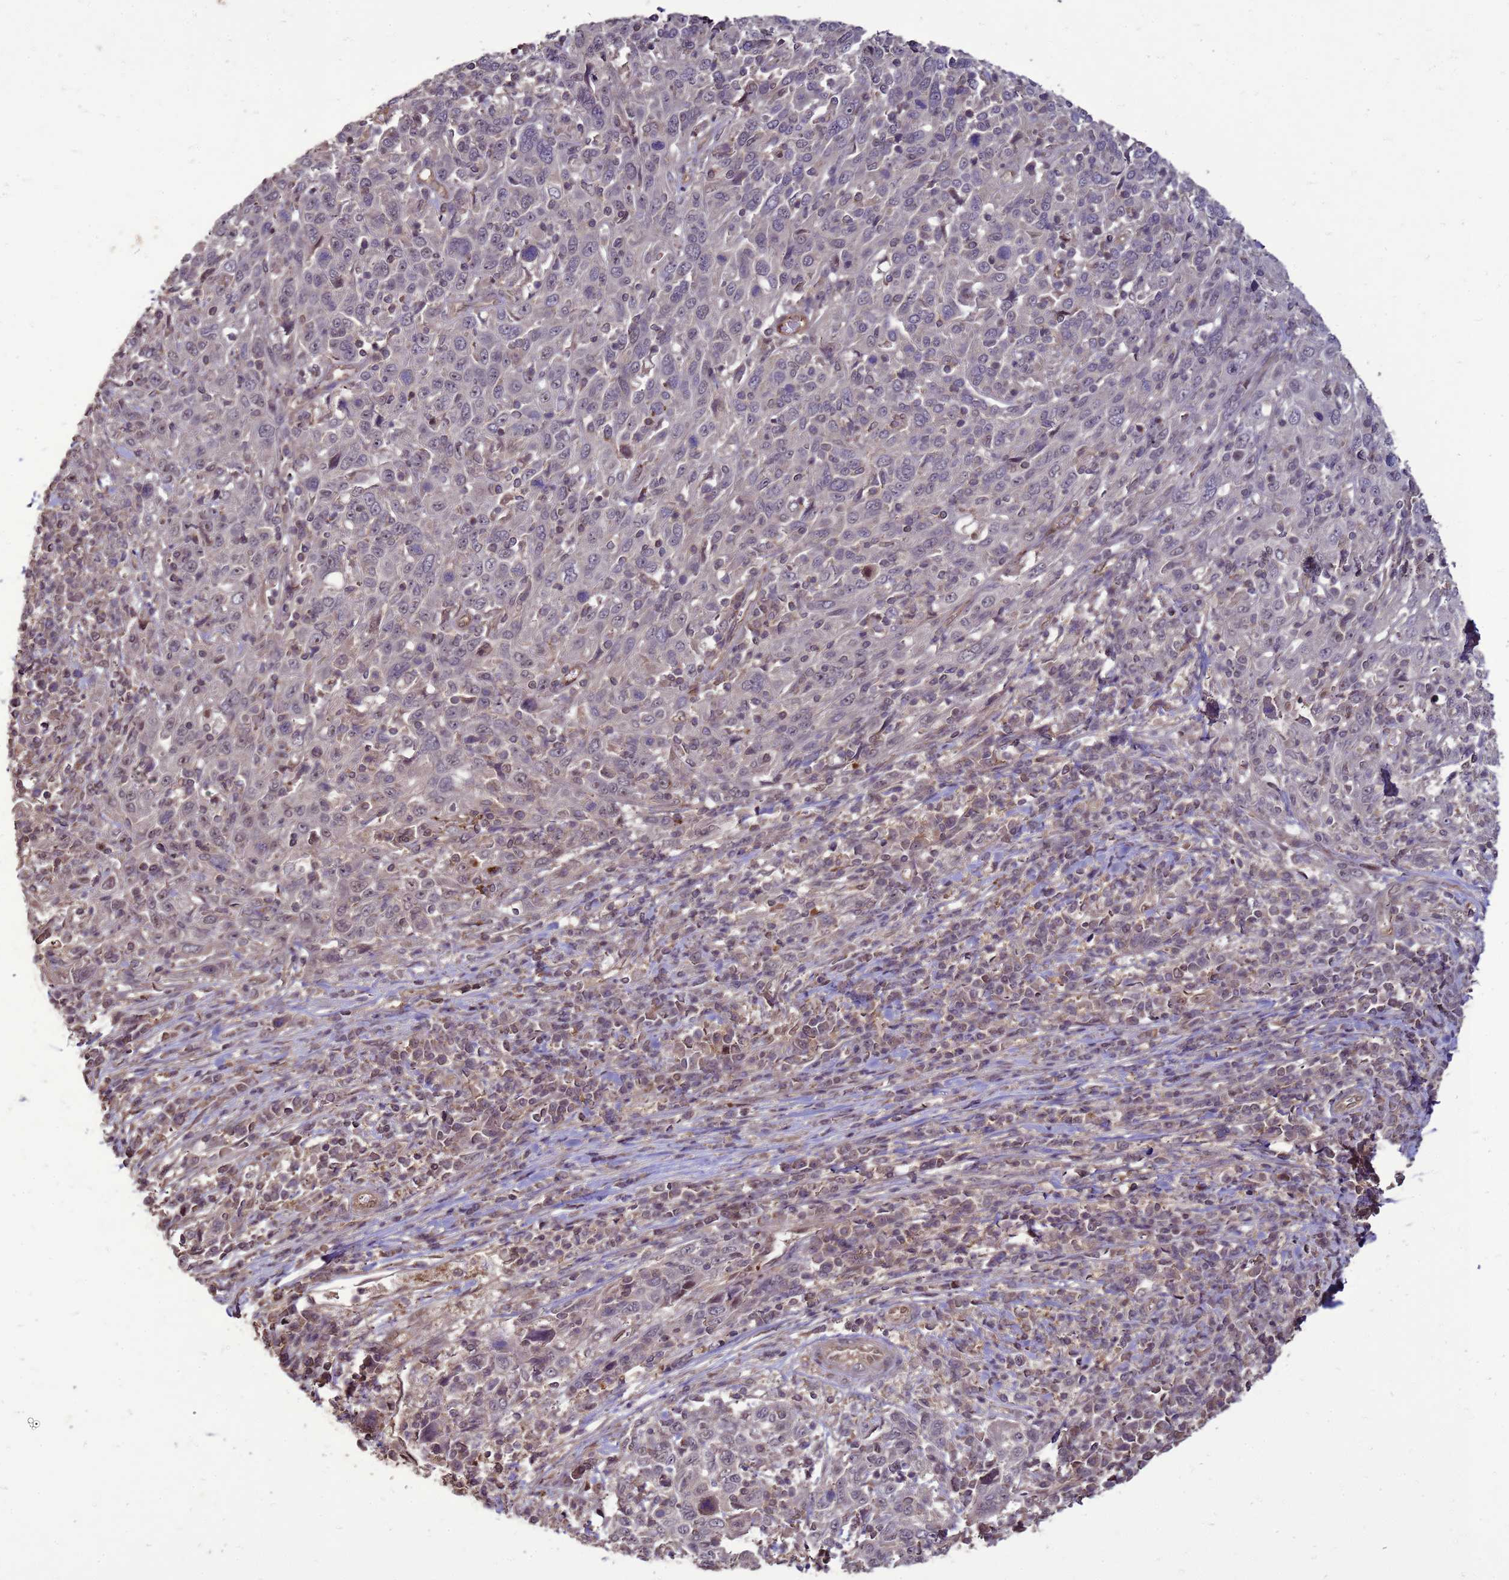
{"staining": {"intensity": "weak", "quantity": "<25%", "location": "cytoplasmic/membranous,nuclear"}, "tissue": "cervical cancer", "cell_type": "Tumor cells", "image_type": "cancer", "snomed": [{"axis": "morphology", "description": "Squamous cell carcinoma, NOS"}, {"axis": "topography", "description": "Cervix"}], "caption": "An immunohistochemistry (IHC) histopathology image of cervical cancer (squamous cell carcinoma) is shown. There is no staining in tumor cells of cervical cancer (squamous cell carcinoma).", "gene": "CRBN", "patient": {"sex": "female", "age": 46}}